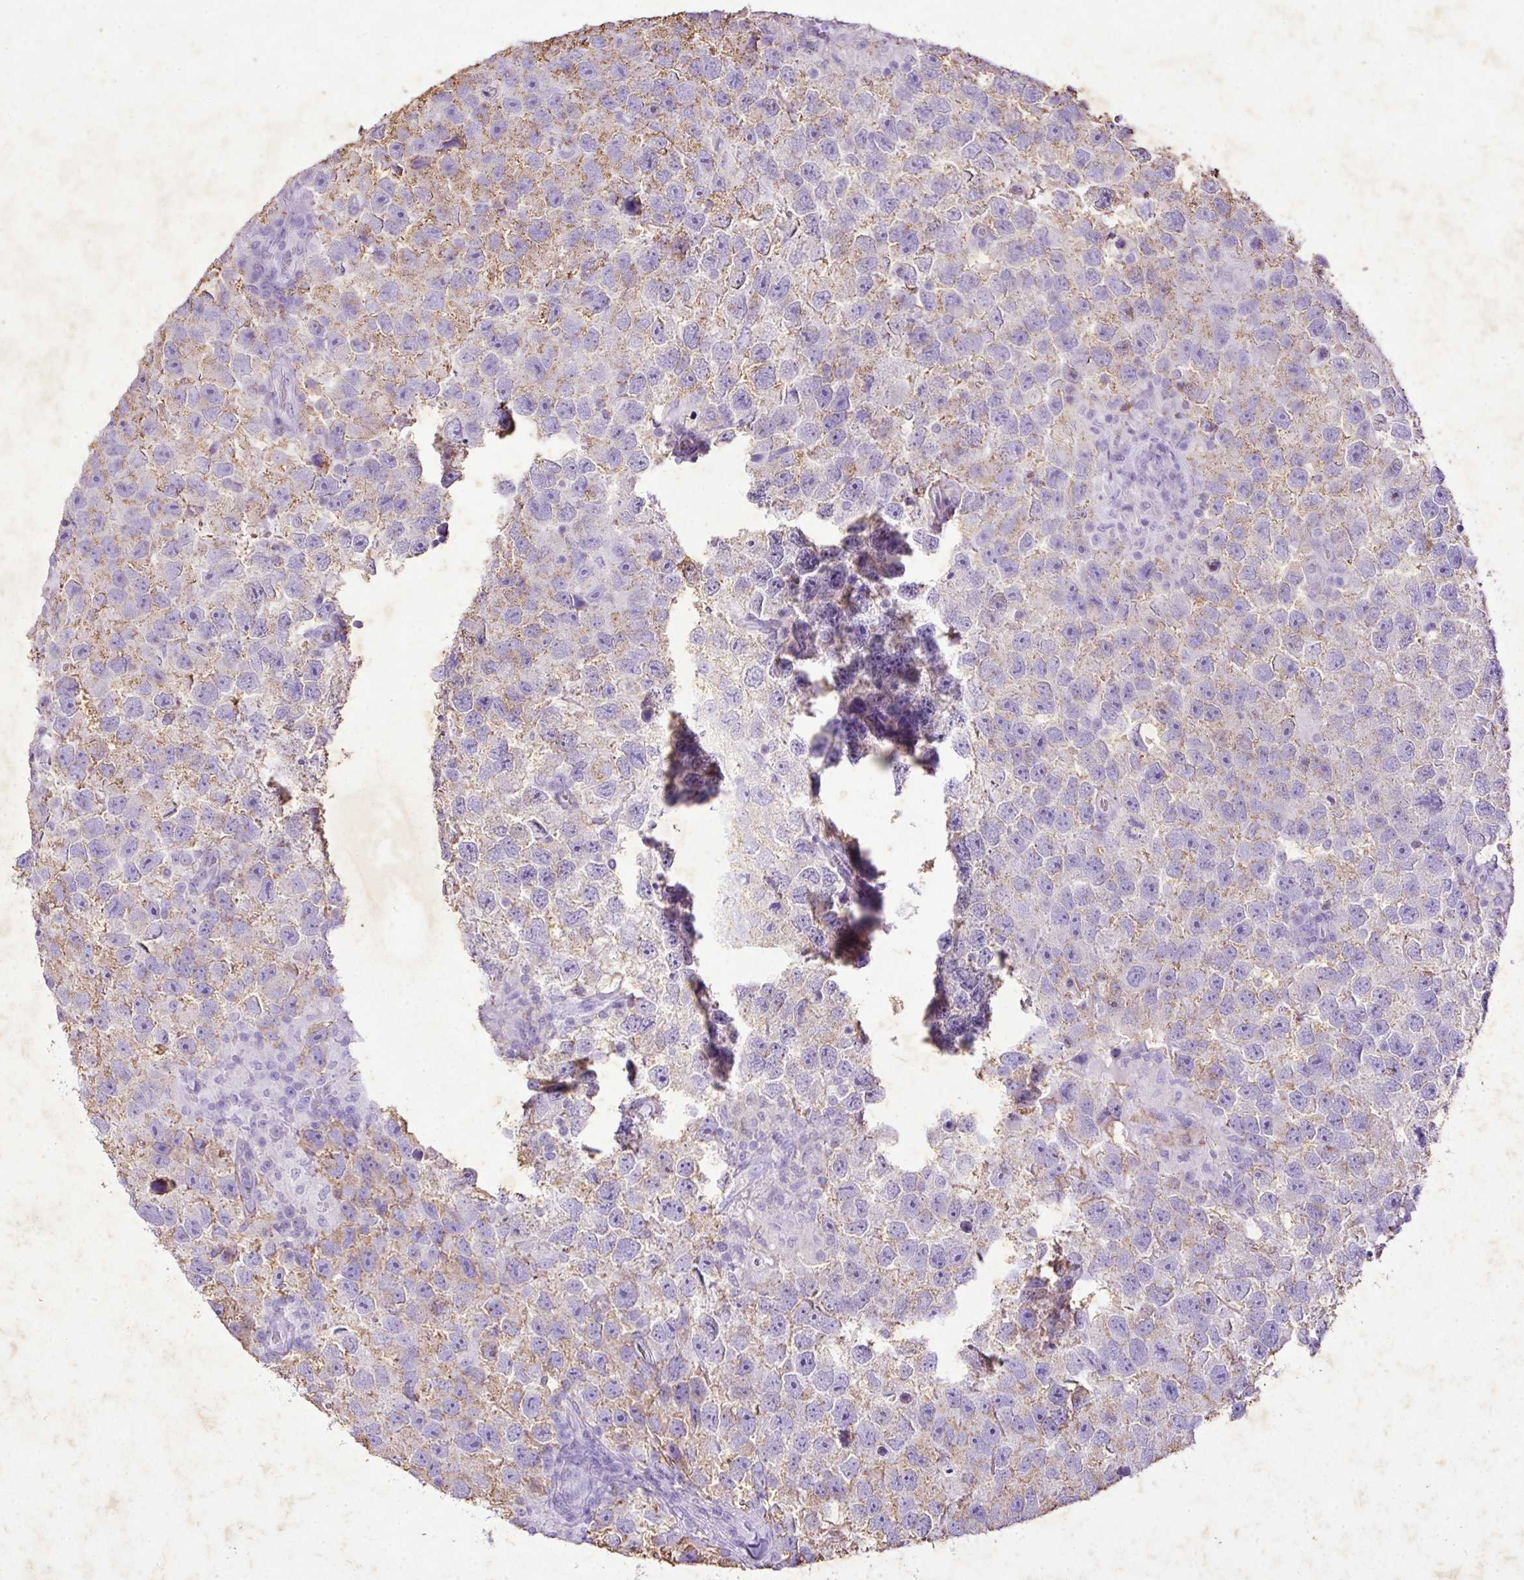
{"staining": {"intensity": "weak", "quantity": "<25%", "location": "cytoplasmic/membranous"}, "tissue": "testis cancer", "cell_type": "Tumor cells", "image_type": "cancer", "snomed": [{"axis": "morphology", "description": "Seminoma, NOS"}, {"axis": "topography", "description": "Testis"}], "caption": "IHC histopathology image of neoplastic tissue: testis cancer (seminoma) stained with DAB demonstrates no significant protein expression in tumor cells. (DAB (3,3'-diaminobenzidine) immunohistochemistry (IHC), high magnification).", "gene": "KCNJ11", "patient": {"sex": "male", "age": 26}}